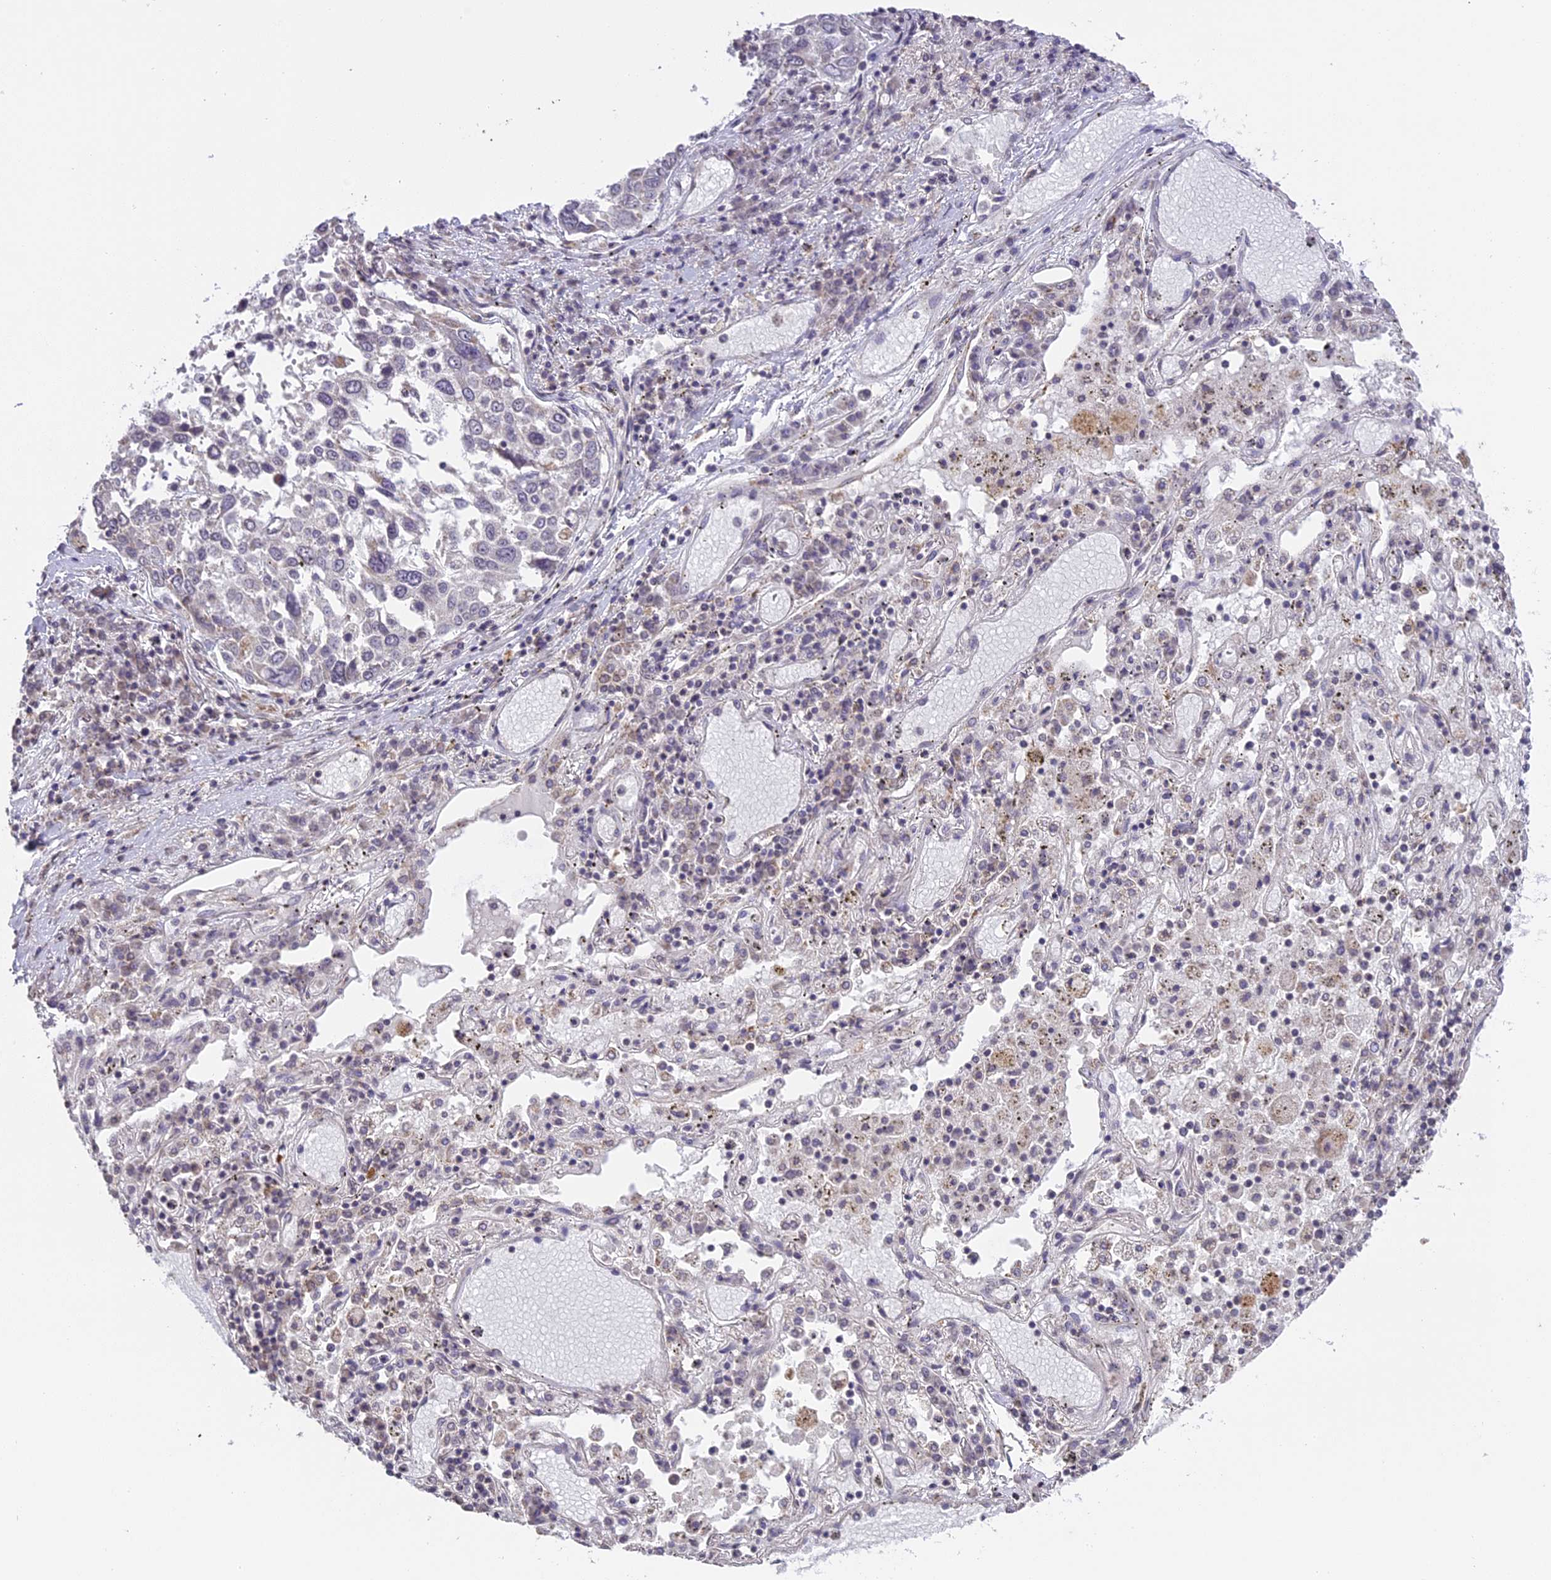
{"staining": {"intensity": "negative", "quantity": "none", "location": "none"}, "tissue": "lung cancer", "cell_type": "Tumor cells", "image_type": "cancer", "snomed": [{"axis": "morphology", "description": "Squamous cell carcinoma, NOS"}, {"axis": "topography", "description": "Lung"}], "caption": "Immunohistochemistry image of human lung cancer stained for a protein (brown), which demonstrates no positivity in tumor cells.", "gene": "ERG28", "patient": {"sex": "male", "age": 65}}